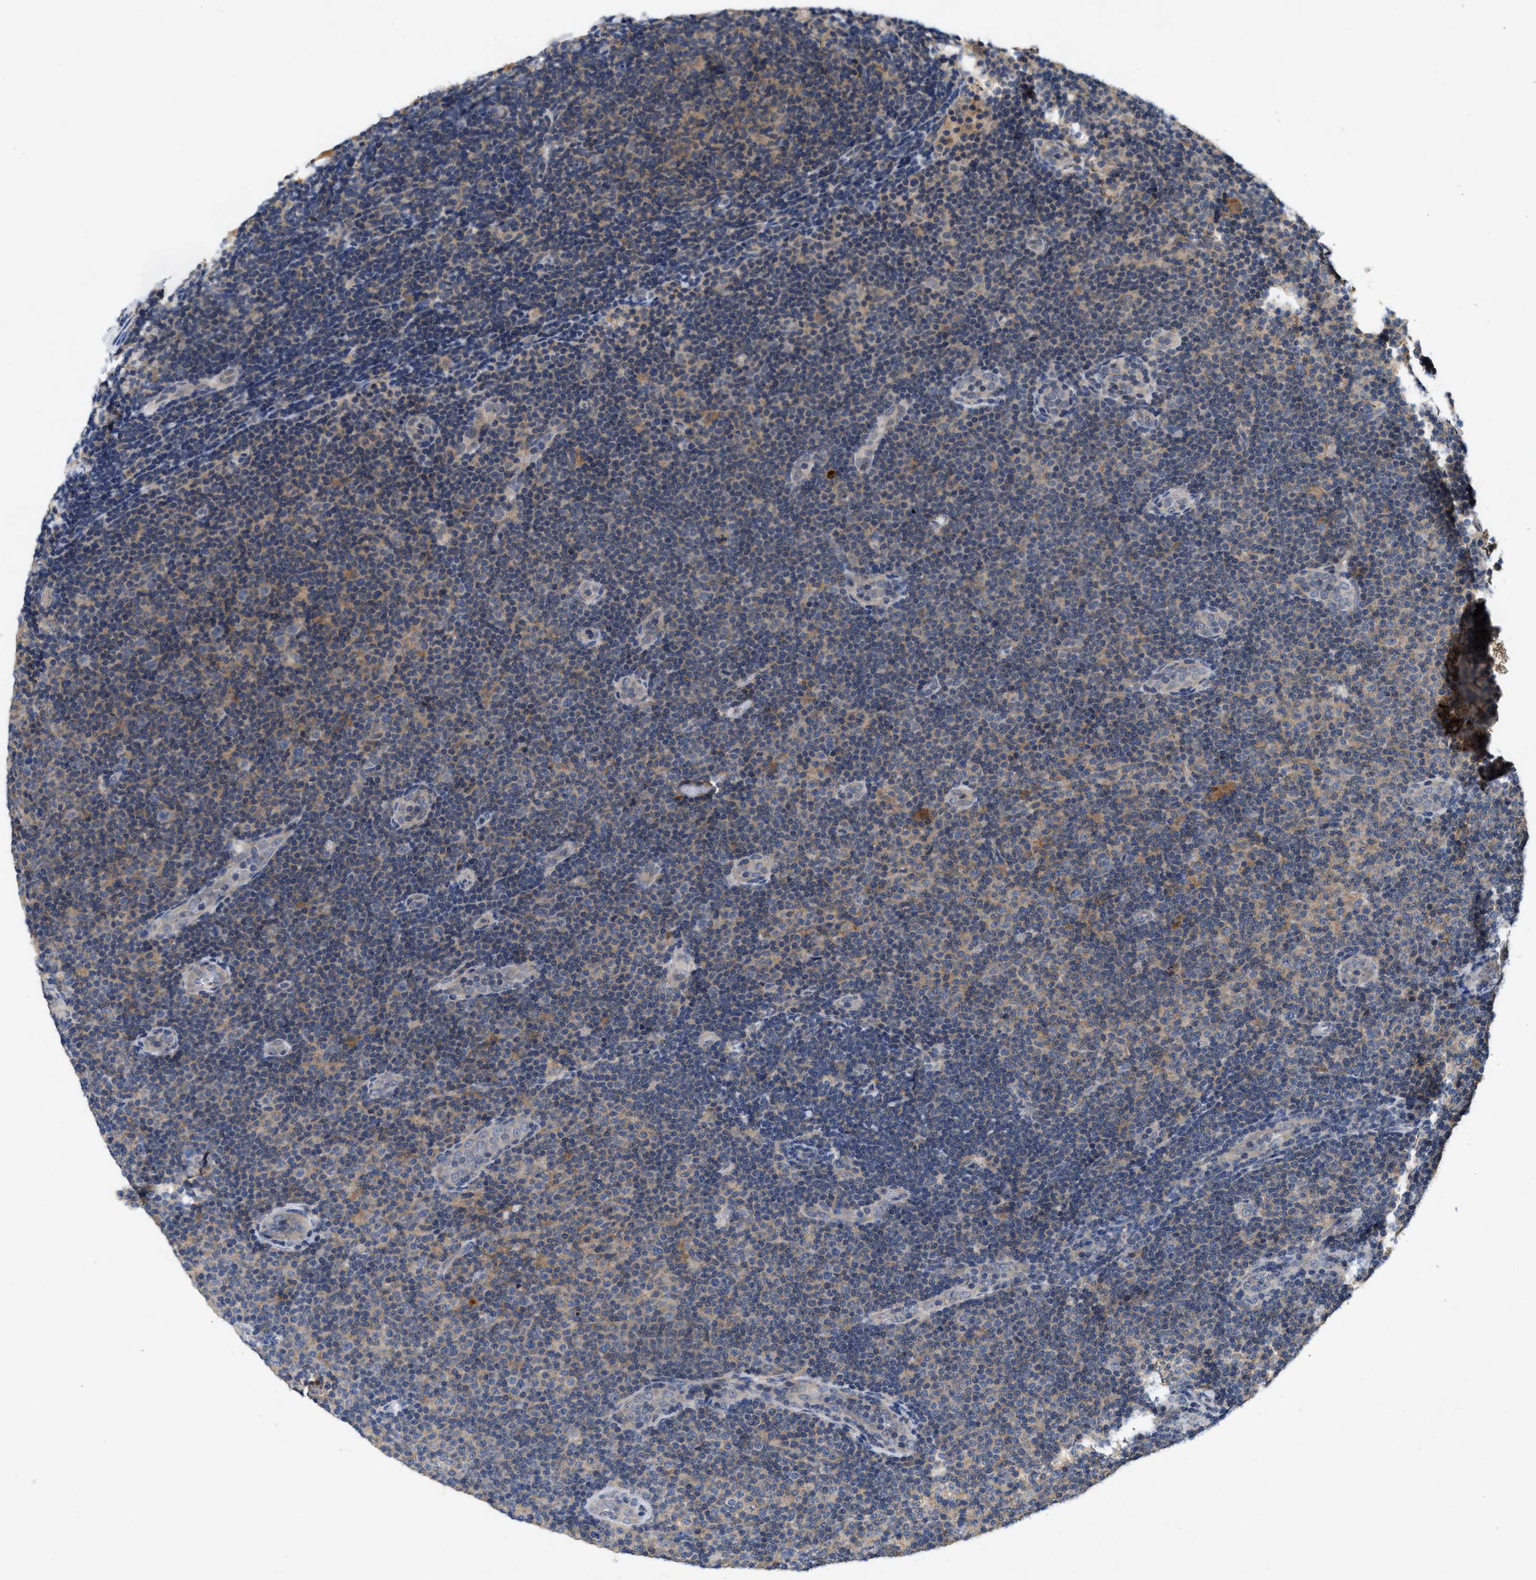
{"staining": {"intensity": "weak", "quantity": "25%-75%", "location": "cytoplasmic/membranous"}, "tissue": "lymphoma", "cell_type": "Tumor cells", "image_type": "cancer", "snomed": [{"axis": "morphology", "description": "Malignant lymphoma, non-Hodgkin's type, Low grade"}, {"axis": "topography", "description": "Lymph node"}], "caption": "Human malignant lymphoma, non-Hodgkin's type (low-grade) stained with a protein marker shows weak staining in tumor cells.", "gene": "LPAR2", "patient": {"sex": "male", "age": 83}}